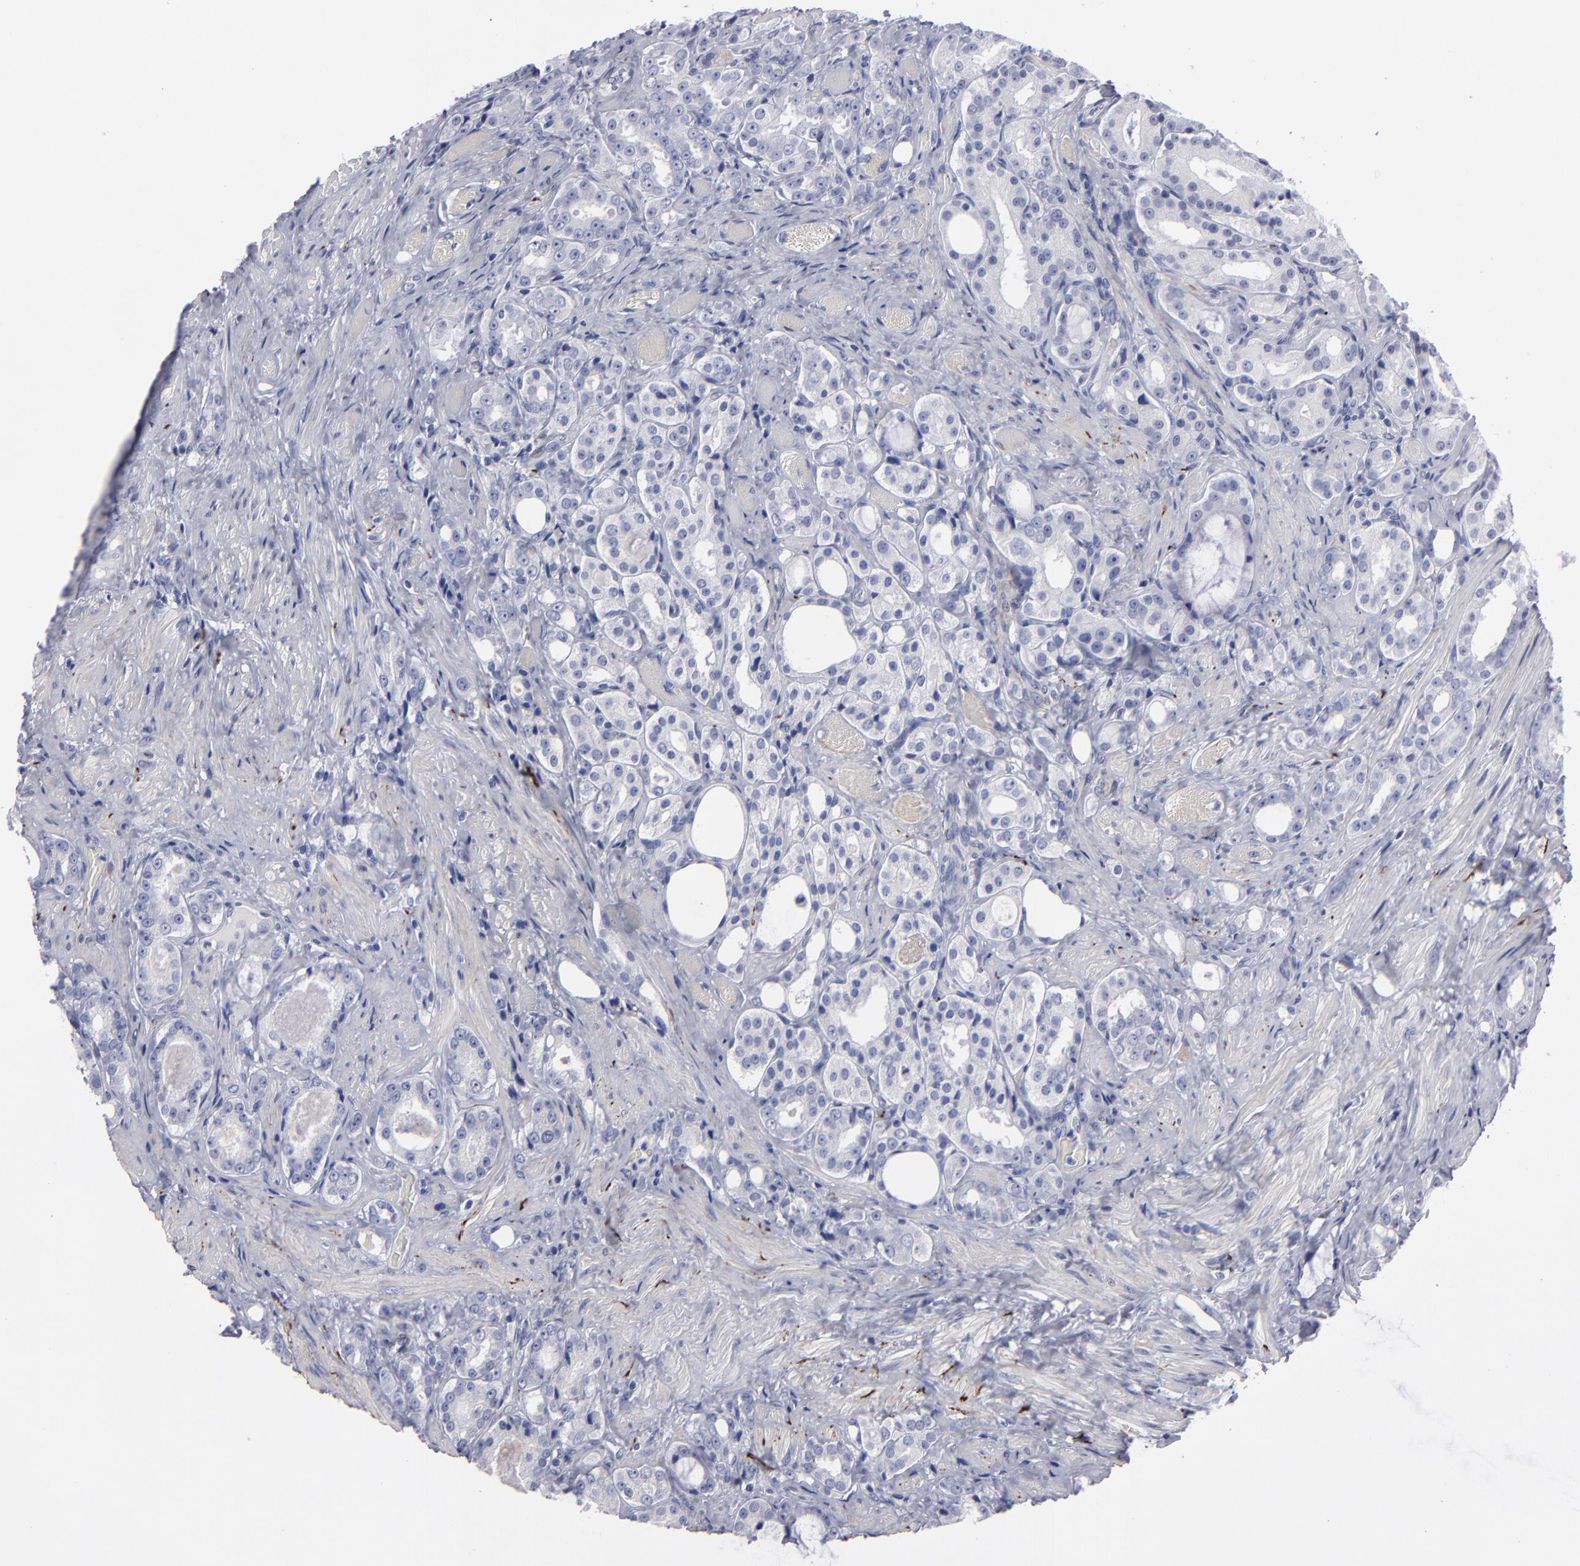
{"staining": {"intensity": "negative", "quantity": "none", "location": "none"}, "tissue": "prostate cancer", "cell_type": "Tumor cells", "image_type": "cancer", "snomed": [{"axis": "morphology", "description": "Adenocarcinoma, Medium grade"}, {"axis": "topography", "description": "Prostate"}], "caption": "DAB immunohistochemical staining of human prostate cancer demonstrates no significant positivity in tumor cells. (DAB immunohistochemistry, high magnification).", "gene": "CADM3", "patient": {"sex": "male", "age": 60}}